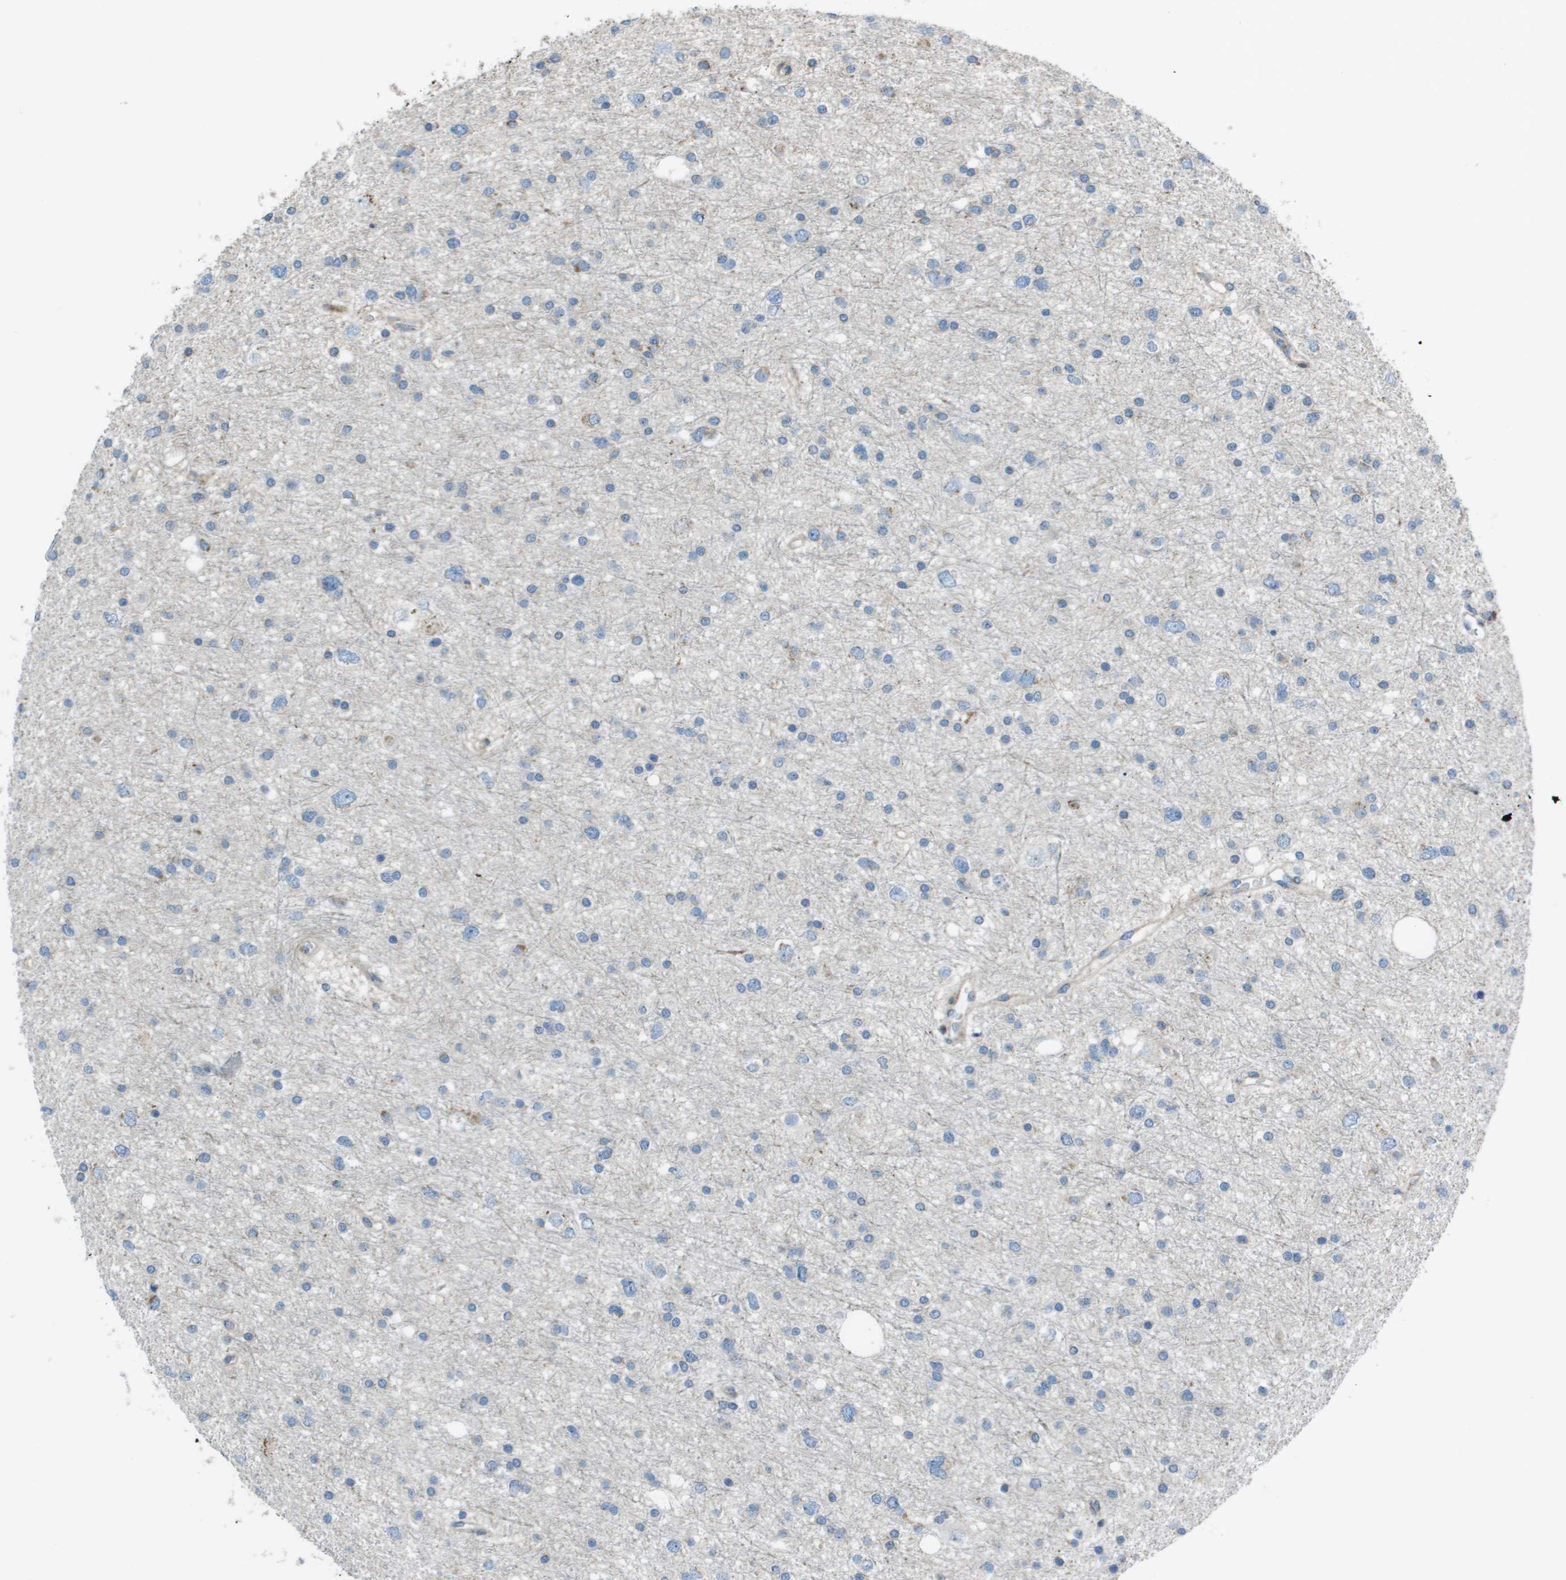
{"staining": {"intensity": "negative", "quantity": "none", "location": "none"}, "tissue": "glioma", "cell_type": "Tumor cells", "image_type": "cancer", "snomed": [{"axis": "morphology", "description": "Glioma, malignant, Low grade"}, {"axis": "topography", "description": "Brain"}], "caption": "Tumor cells show no significant protein staining in glioma.", "gene": "MGAT3", "patient": {"sex": "female", "age": 37}}